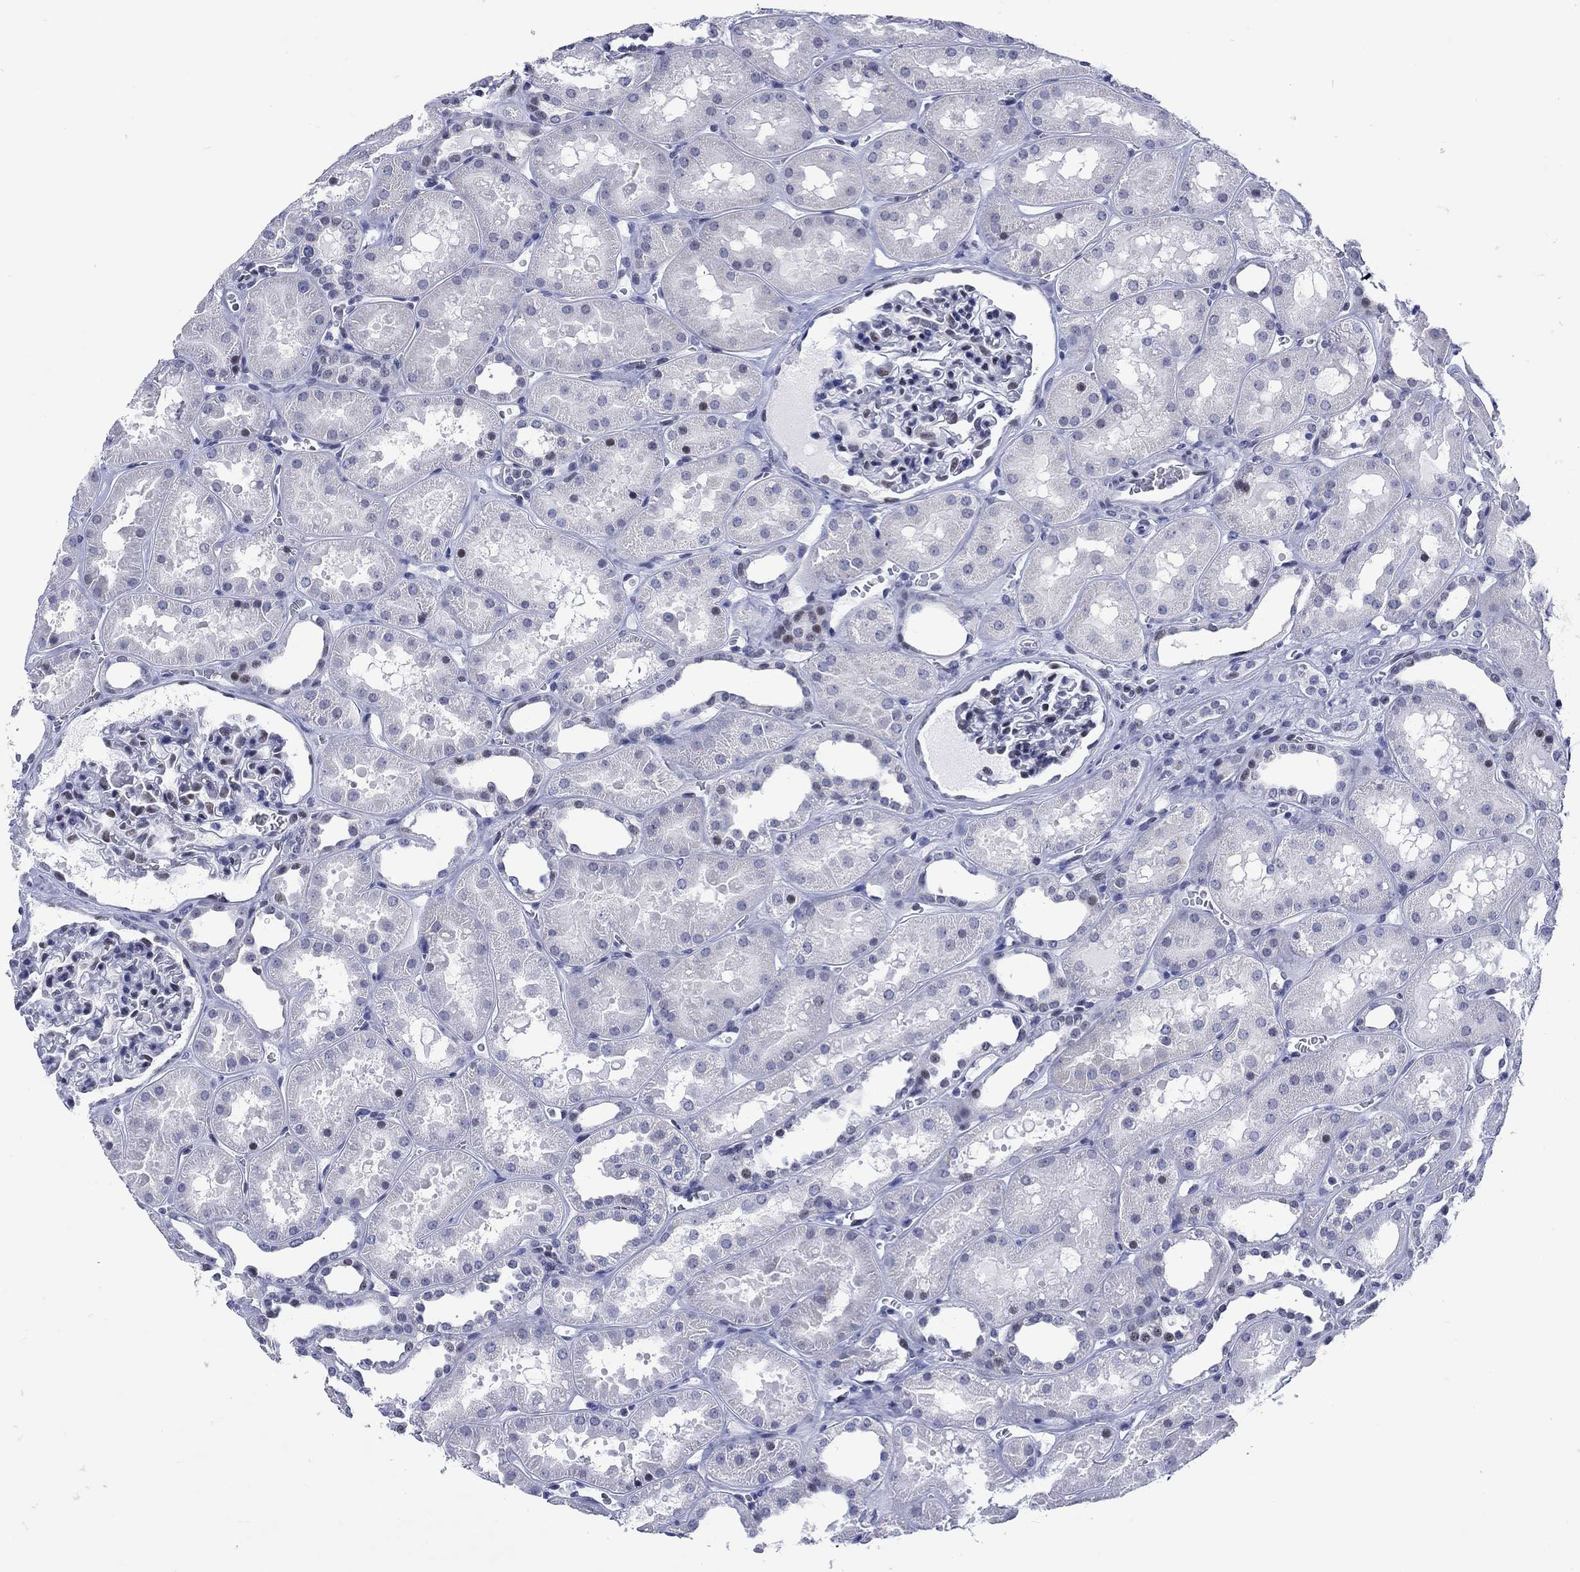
{"staining": {"intensity": "moderate", "quantity": "<25%", "location": "nuclear"}, "tissue": "kidney", "cell_type": "Cells in glomeruli", "image_type": "normal", "snomed": [{"axis": "morphology", "description": "Normal tissue, NOS"}, {"axis": "topography", "description": "Kidney"}], "caption": "Immunohistochemistry of benign kidney reveals low levels of moderate nuclear expression in about <25% of cells in glomeruli. The staining is performed using DAB brown chromogen to label protein expression. The nuclei are counter-stained blue using hematoxylin.", "gene": "CDCA2", "patient": {"sex": "female", "age": 41}}